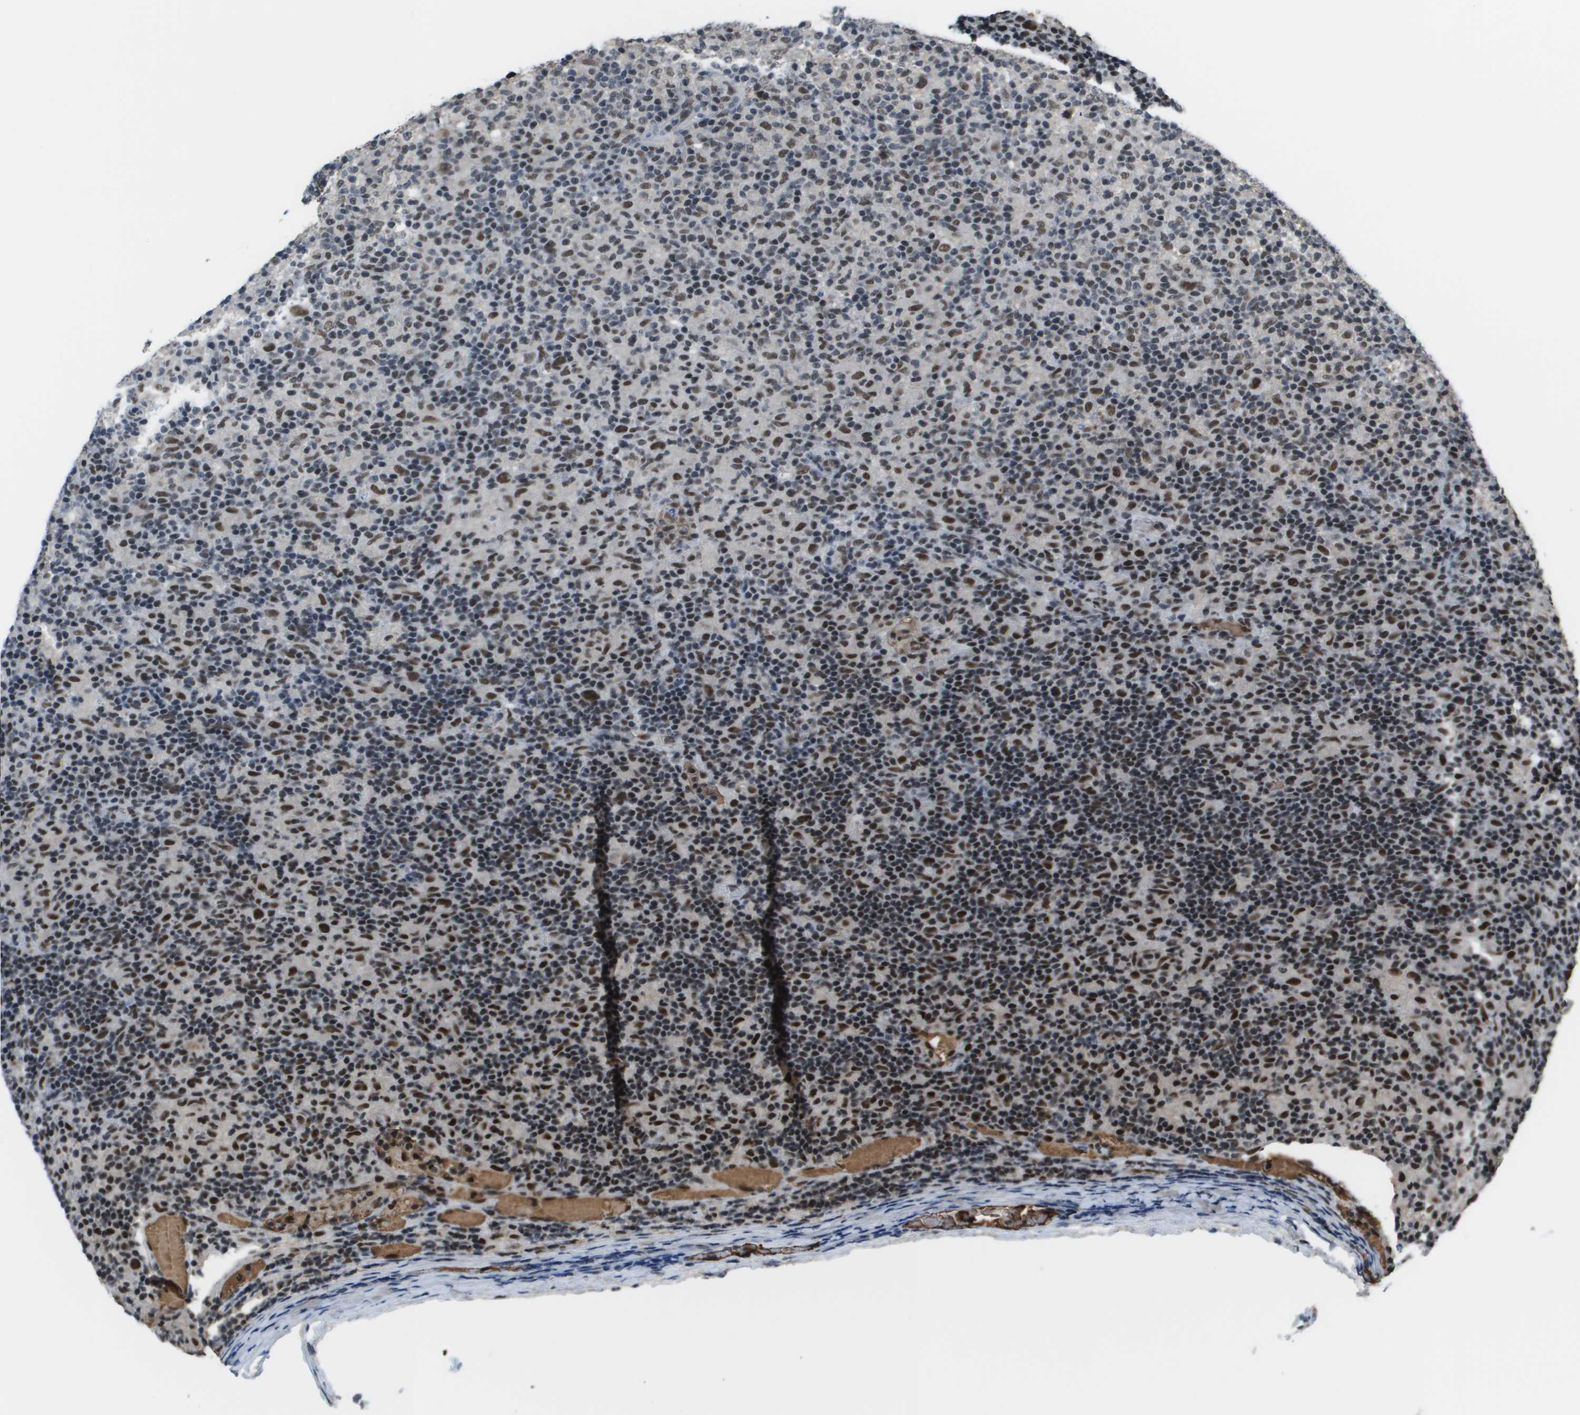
{"staining": {"intensity": "moderate", "quantity": ">75%", "location": "nuclear"}, "tissue": "lymphoma", "cell_type": "Tumor cells", "image_type": "cancer", "snomed": [{"axis": "morphology", "description": "Hodgkin's disease, NOS"}, {"axis": "topography", "description": "Lymph node"}], "caption": "Immunohistochemistry of human lymphoma displays medium levels of moderate nuclear expression in approximately >75% of tumor cells.", "gene": "THRAP3", "patient": {"sex": "male", "age": 70}}